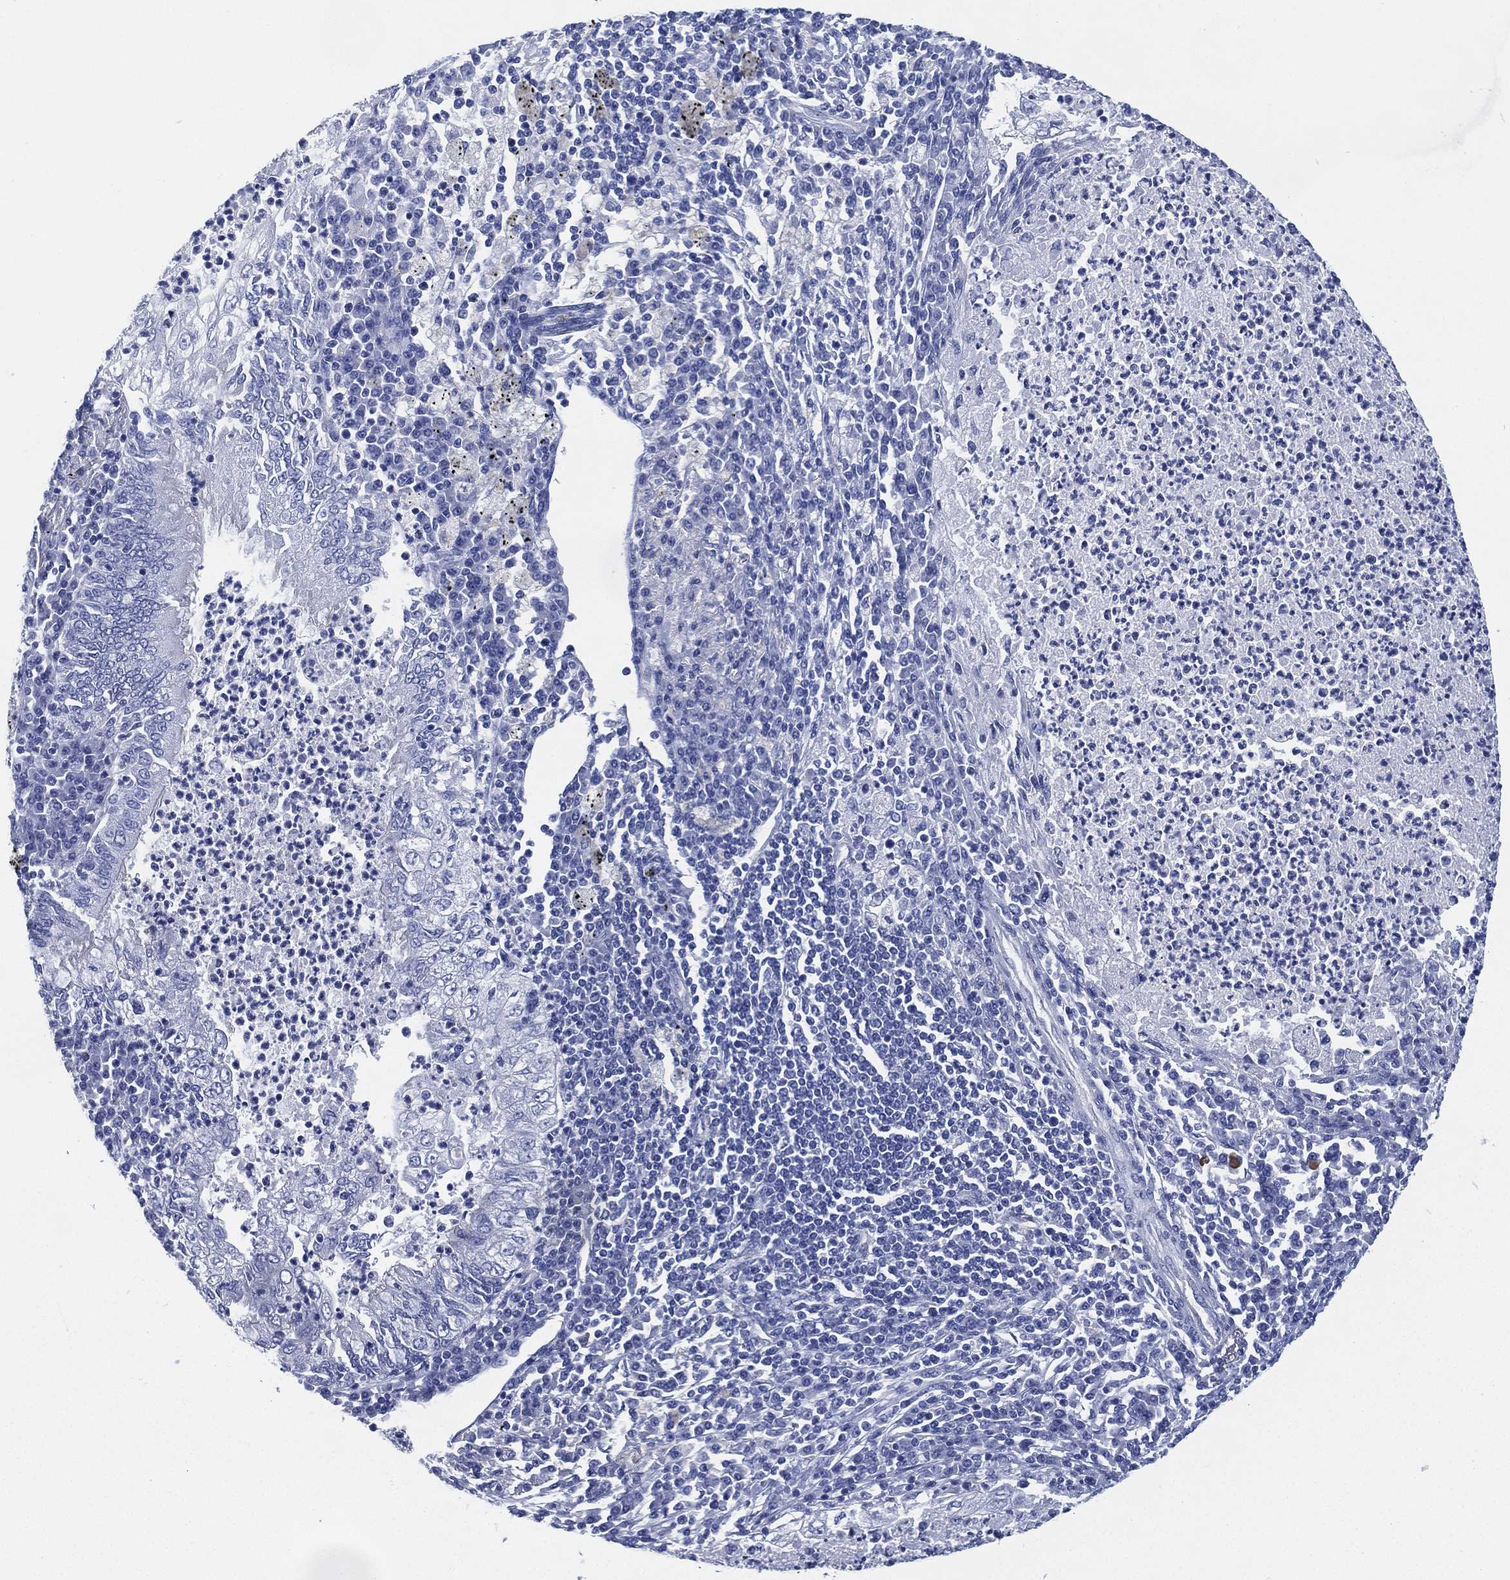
{"staining": {"intensity": "negative", "quantity": "none", "location": "none"}, "tissue": "lung cancer", "cell_type": "Tumor cells", "image_type": "cancer", "snomed": [{"axis": "morphology", "description": "Adenocarcinoma, NOS"}, {"axis": "topography", "description": "Lung"}], "caption": "Immunohistochemical staining of human lung adenocarcinoma displays no significant expression in tumor cells. (Stains: DAB (3,3'-diaminobenzidine) immunohistochemistry (IHC) with hematoxylin counter stain, Microscopy: brightfield microscopy at high magnification).", "gene": "CCDC70", "patient": {"sex": "female", "age": 73}}